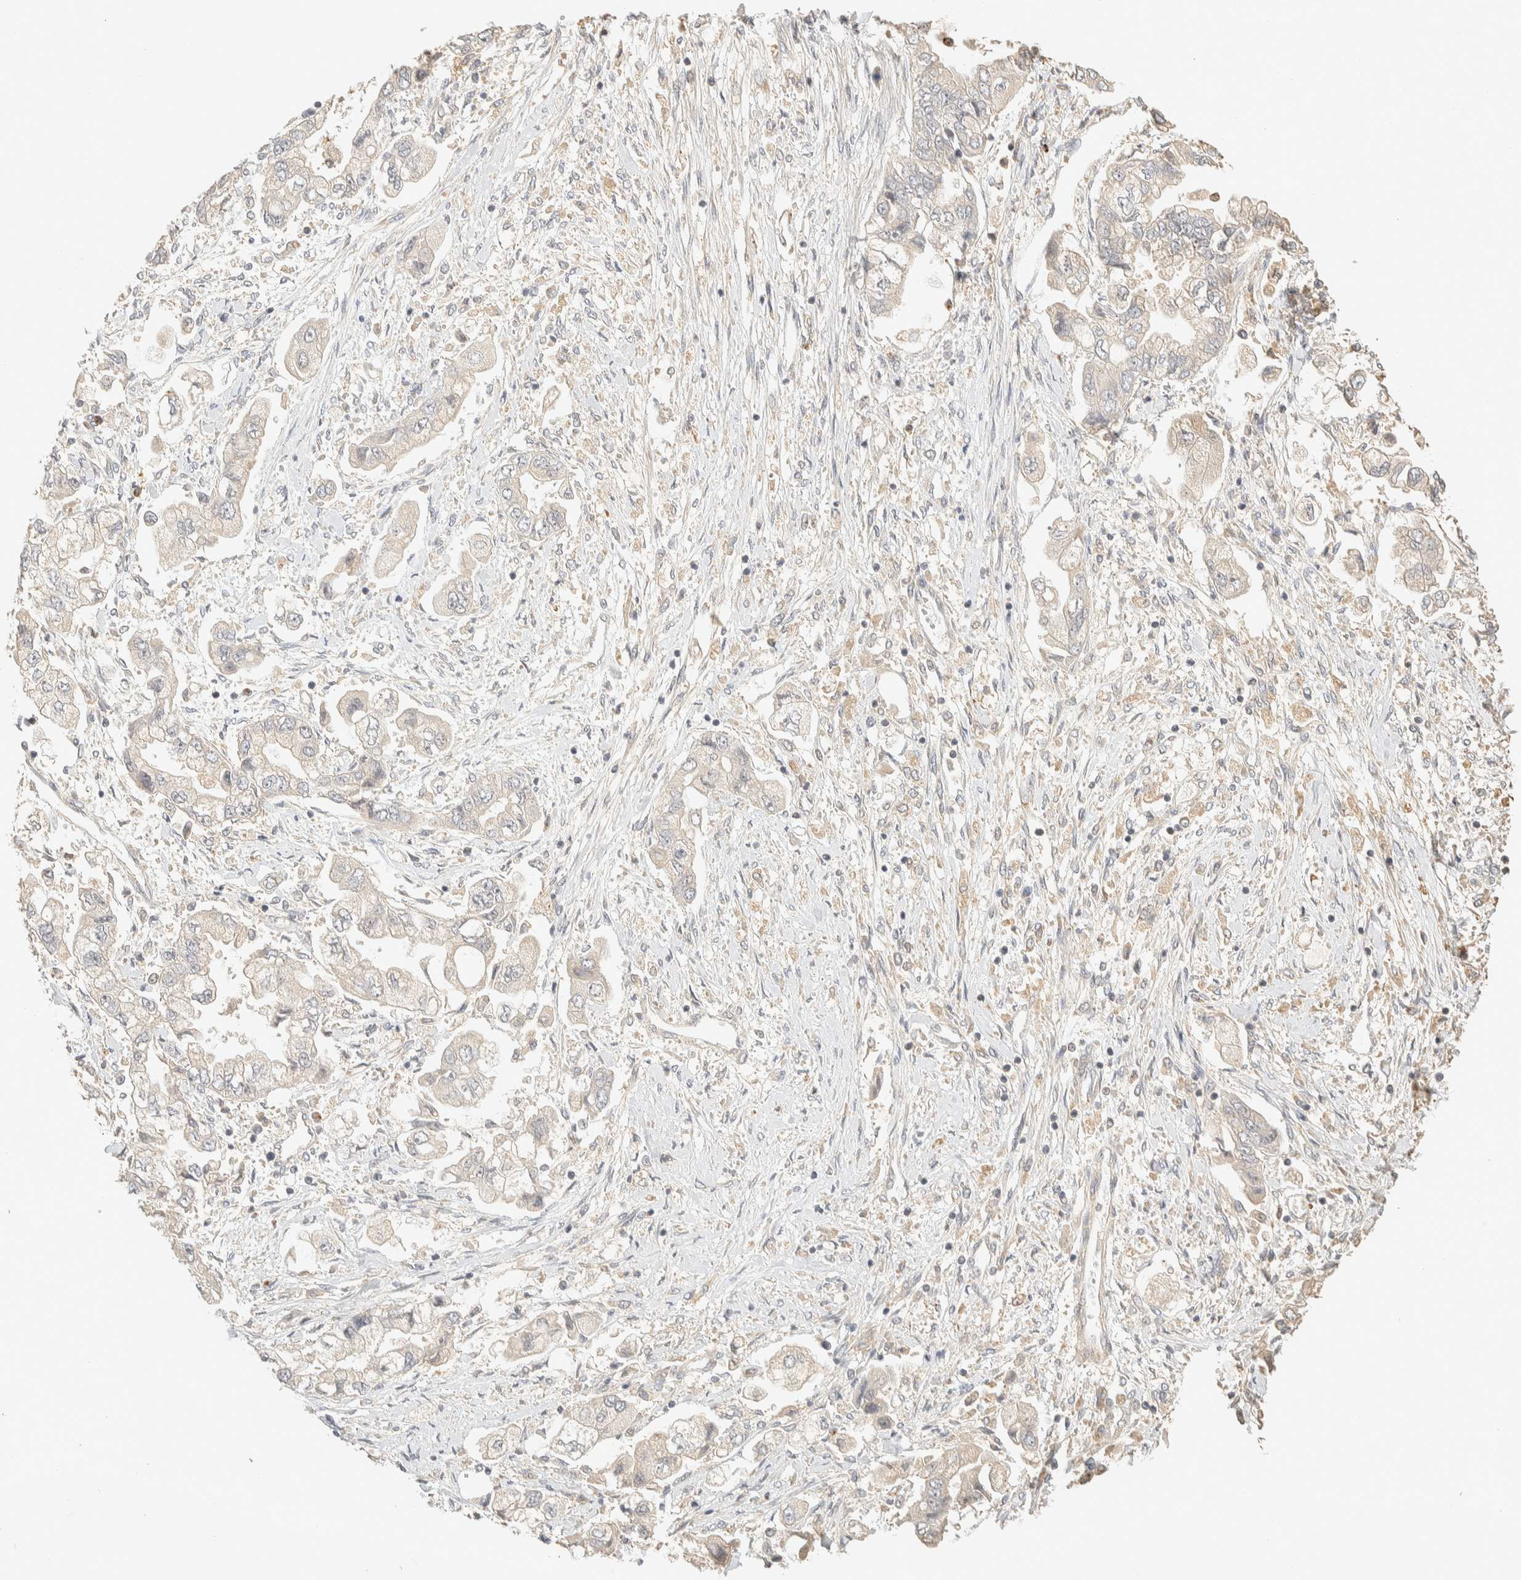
{"staining": {"intensity": "negative", "quantity": "none", "location": "none"}, "tissue": "stomach cancer", "cell_type": "Tumor cells", "image_type": "cancer", "snomed": [{"axis": "morphology", "description": "Normal tissue, NOS"}, {"axis": "morphology", "description": "Adenocarcinoma, NOS"}, {"axis": "topography", "description": "Stomach"}], "caption": "Tumor cells are negative for protein expression in human stomach cancer (adenocarcinoma).", "gene": "ITPA", "patient": {"sex": "male", "age": 62}}